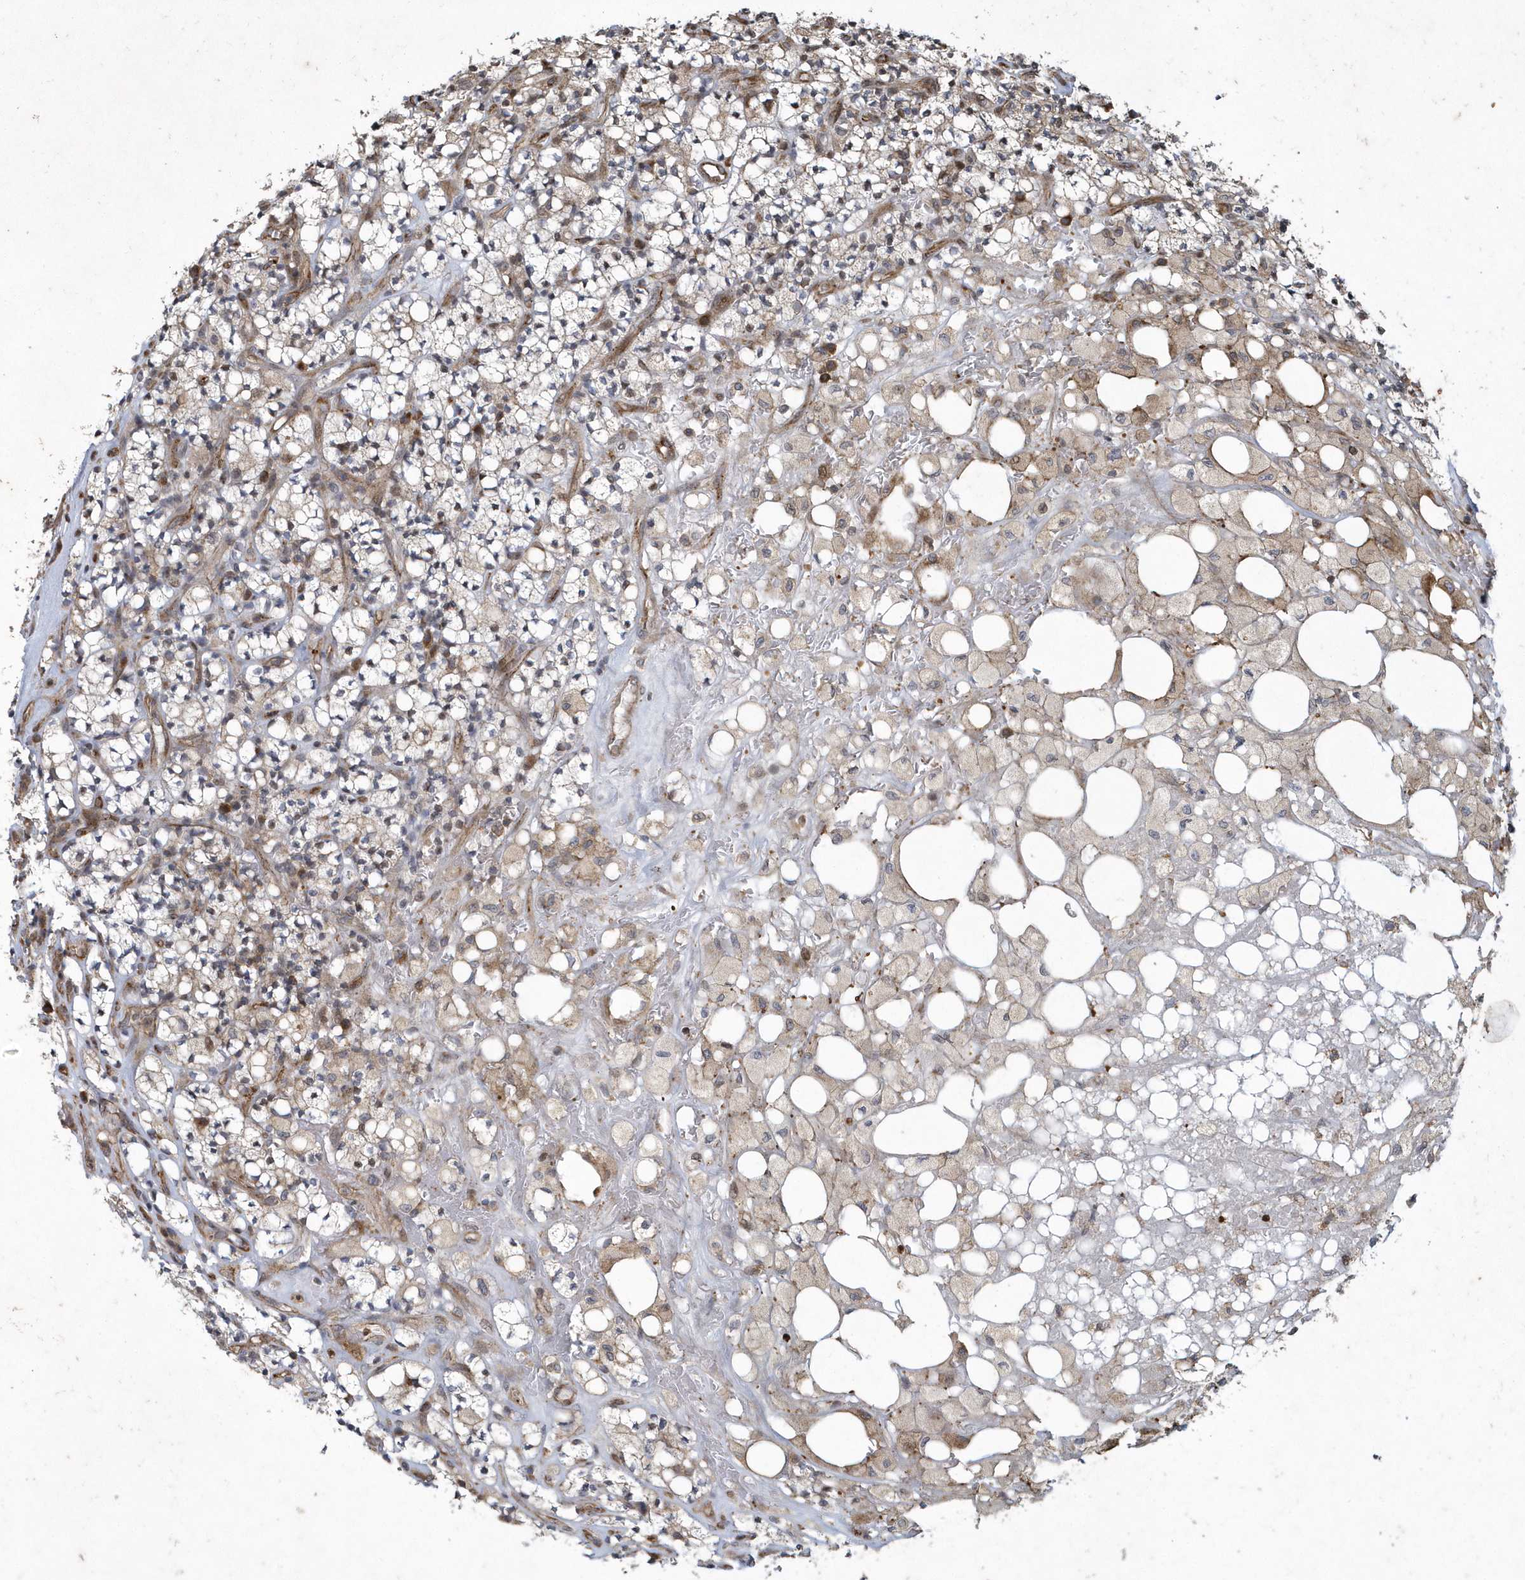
{"staining": {"intensity": "weak", "quantity": "25%-75%", "location": "cytoplasmic/membranous"}, "tissue": "renal cancer", "cell_type": "Tumor cells", "image_type": "cancer", "snomed": [{"axis": "morphology", "description": "Adenocarcinoma, NOS"}, {"axis": "topography", "description": "Kidney"}], "caption": "Protein expression by immunohistochemistry (IHC) exhibits weak cytoplasmic/membranous positivity in about 25%-75% of tumor cells in adenocarcinoma (renal).", "gene": "N4BP2", "patient": {"sex": "male", "age": 77}}